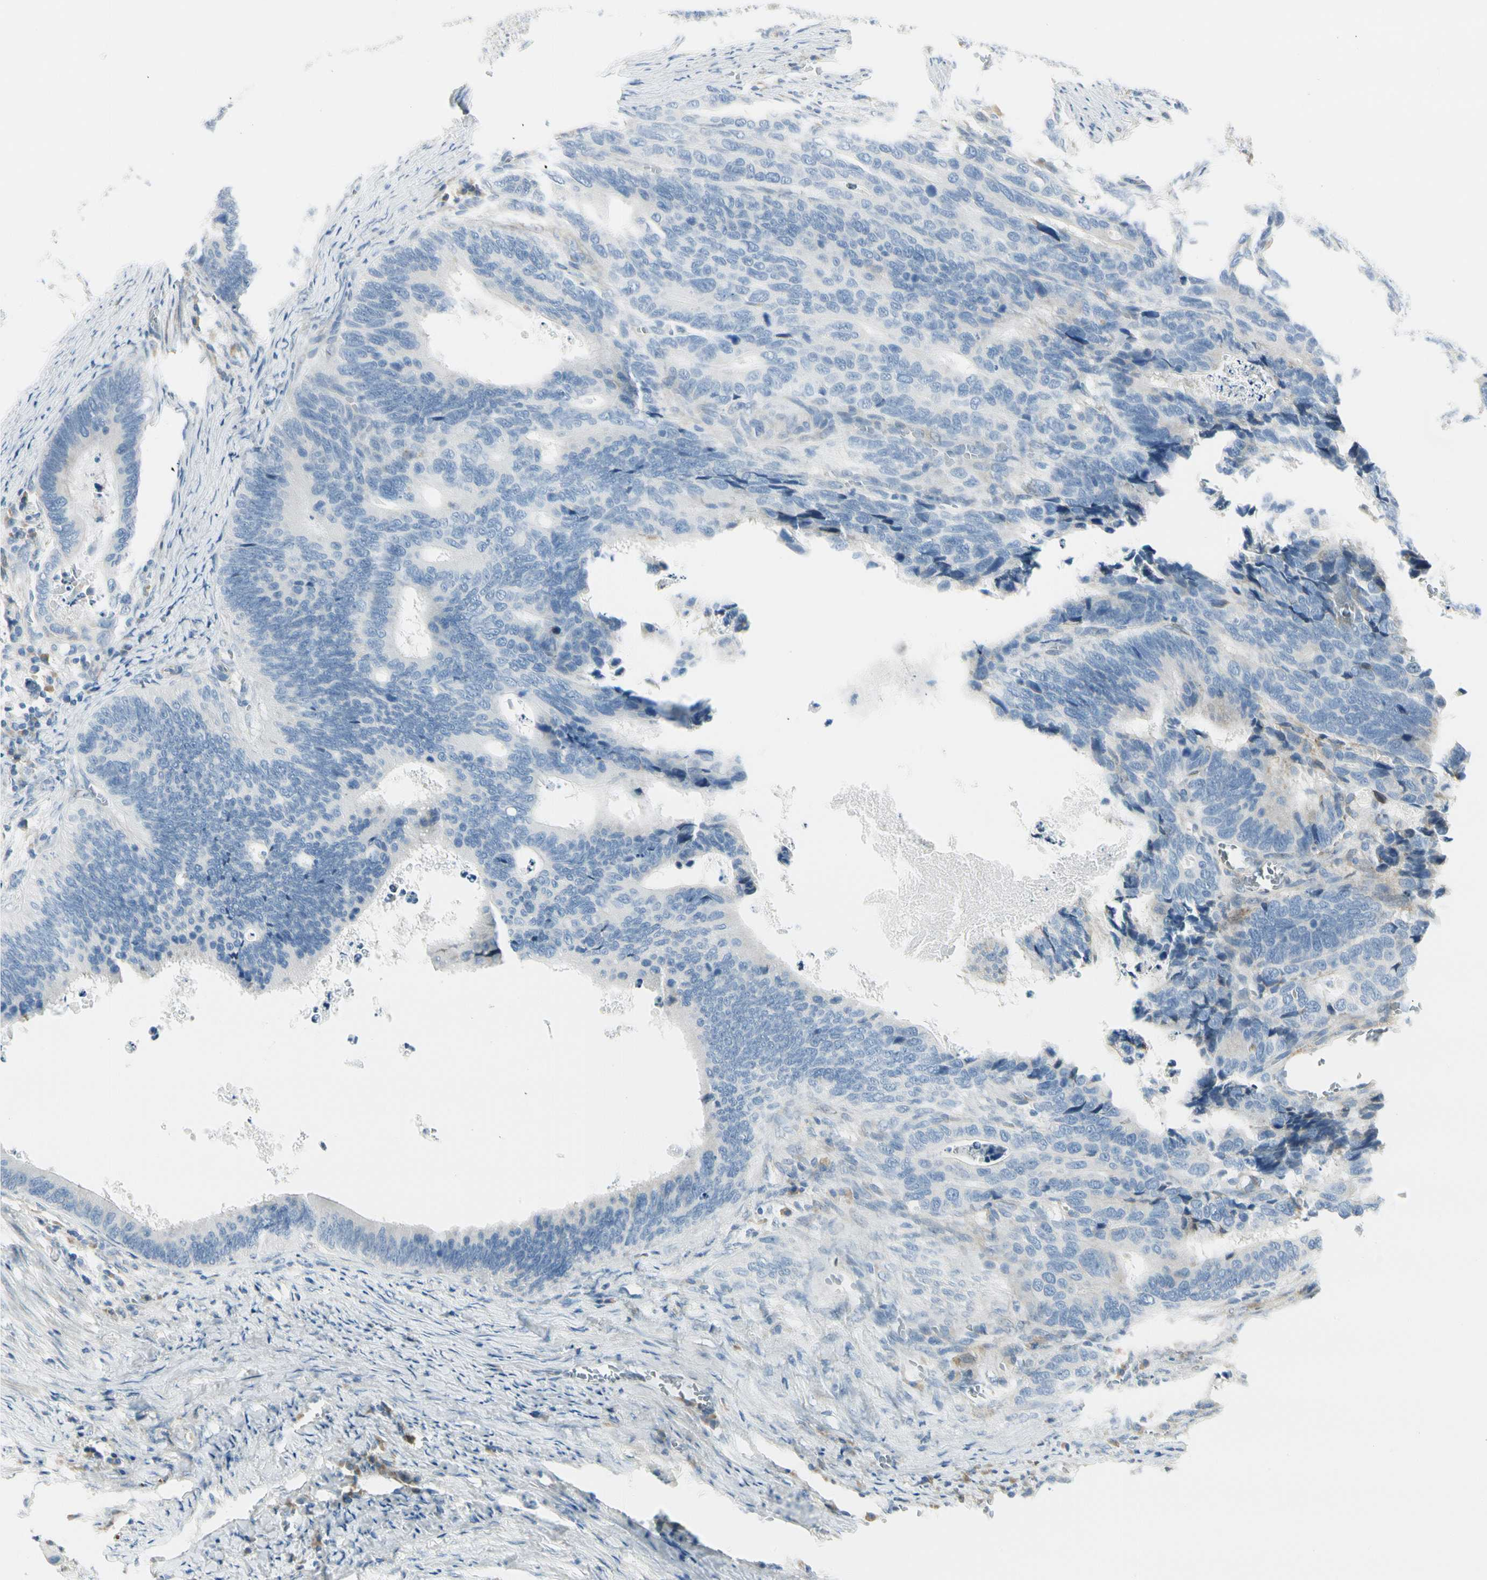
{"staining": {"intensity": "negative", "quantity": "none", "location": "none"}, "tissue": "colorectal cancer", "cell_type": "Tumor cells", "image_type": "cancer", "snomed": [{"axis": "morphology", "description": "Adenocarcinoma, NOS"}, {"axis": "topography", "description": "Colon"}], "caption": "Colorectal cancer (adenocarcinoma) was stained to show a protein in brown. There is no significant staining in tumor cells.", "gene": "TNFSF11", "patient": {"sex": "male", "age": 72}}